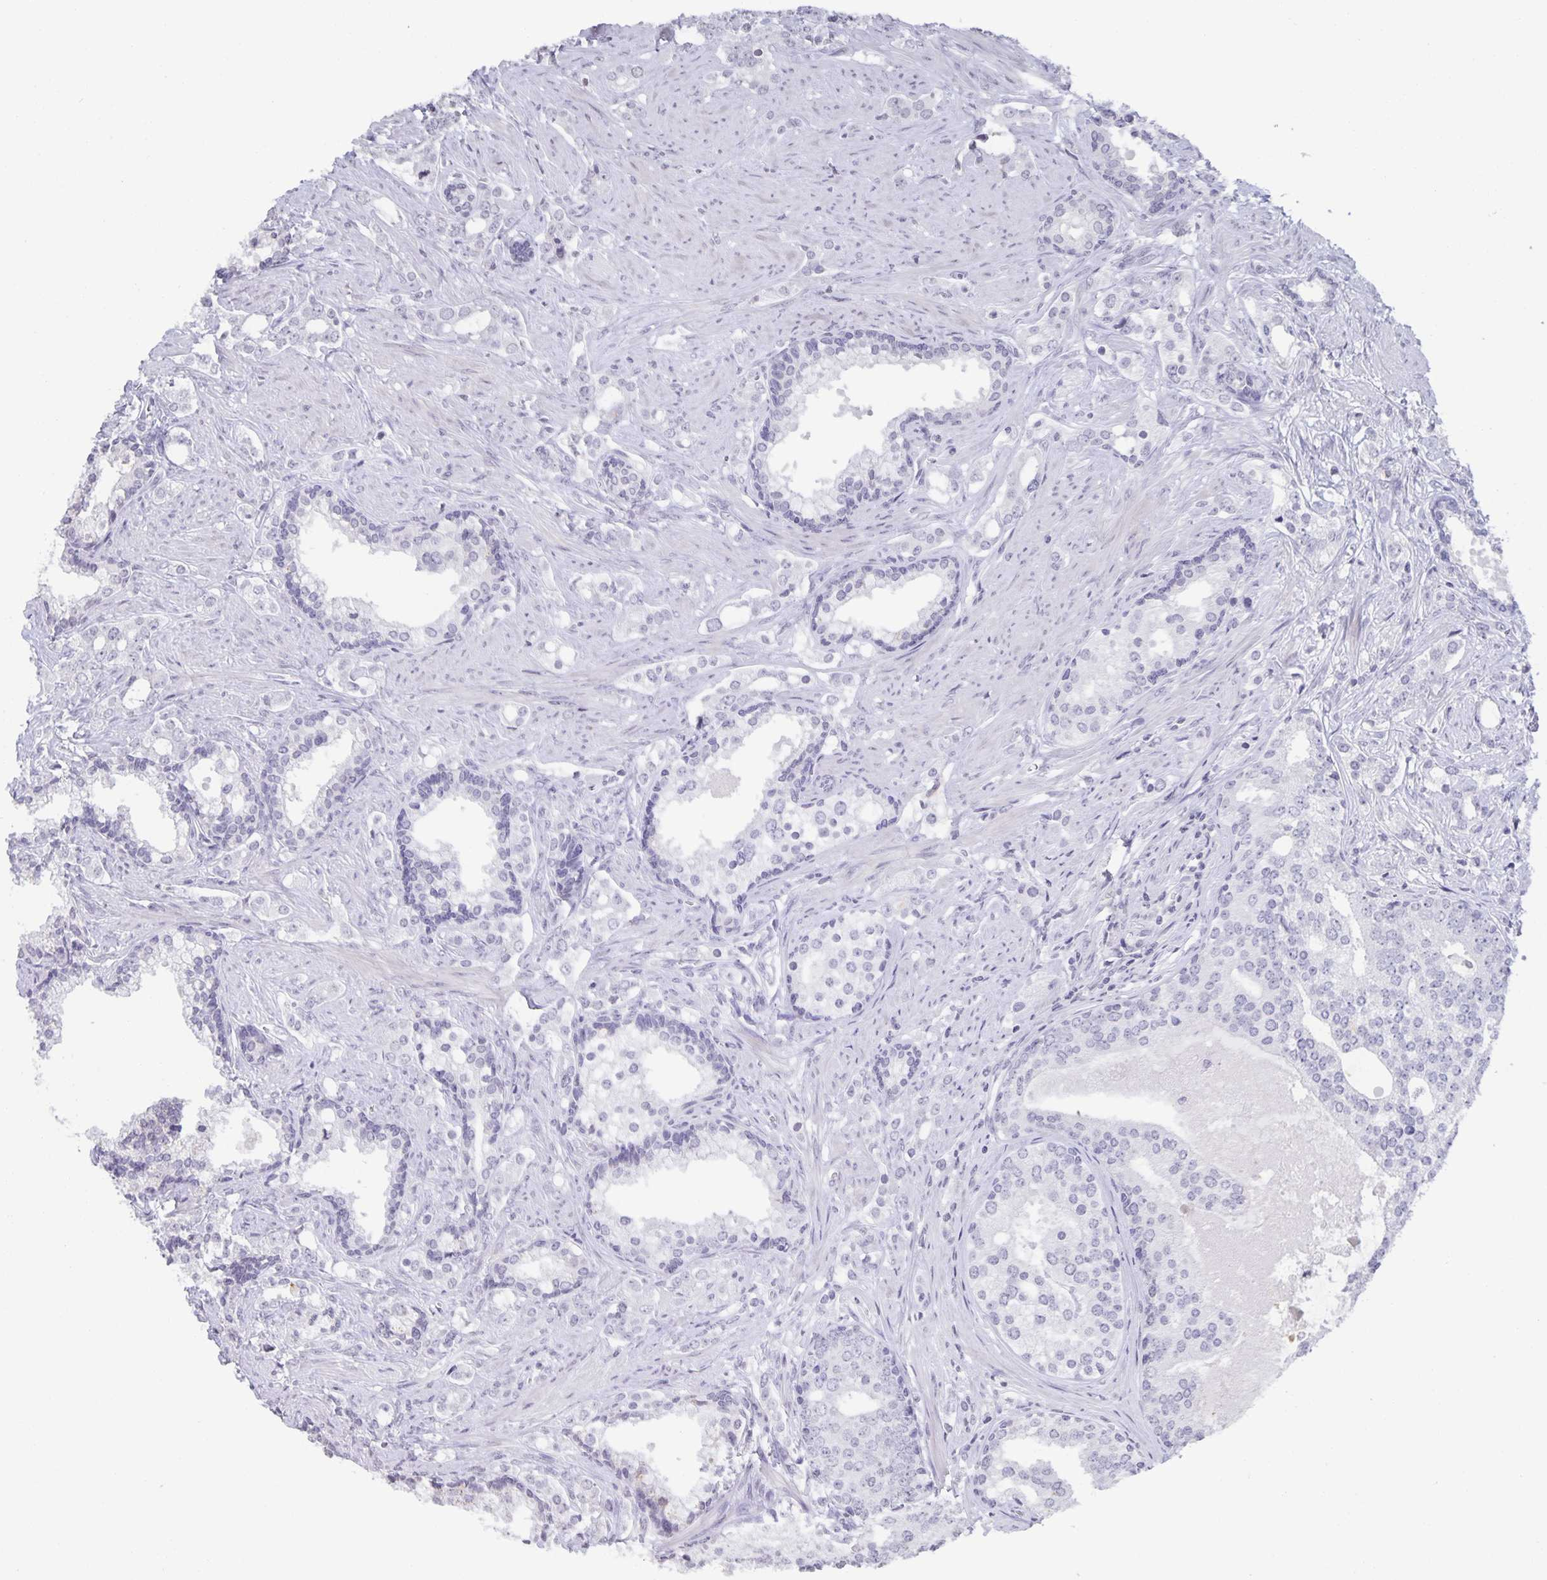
{"staining": {"intensity": "negative", "quantity": "none", "location": "none"}, "tissue": "prostate cancer", "cell_type": "Tumor cells", "image_type": "cancer", "snomed": [{"axis": "morphology", "description": "Adenocarcinoma, Medium grade"}, {"axis": "topography", "description": "Prostate"}], "caption": "A high-resolution micrograph shows immunohistochemistry staining of prostate cancer (medium-grade adenocarcinoma), which exhibits no significant staining in tumor cells. (DAB immunohistochemistry visualized using brightfield microscopy, high magnification).", "gene": "AQP4", "patient": {"sex": "male", "age": 57}}